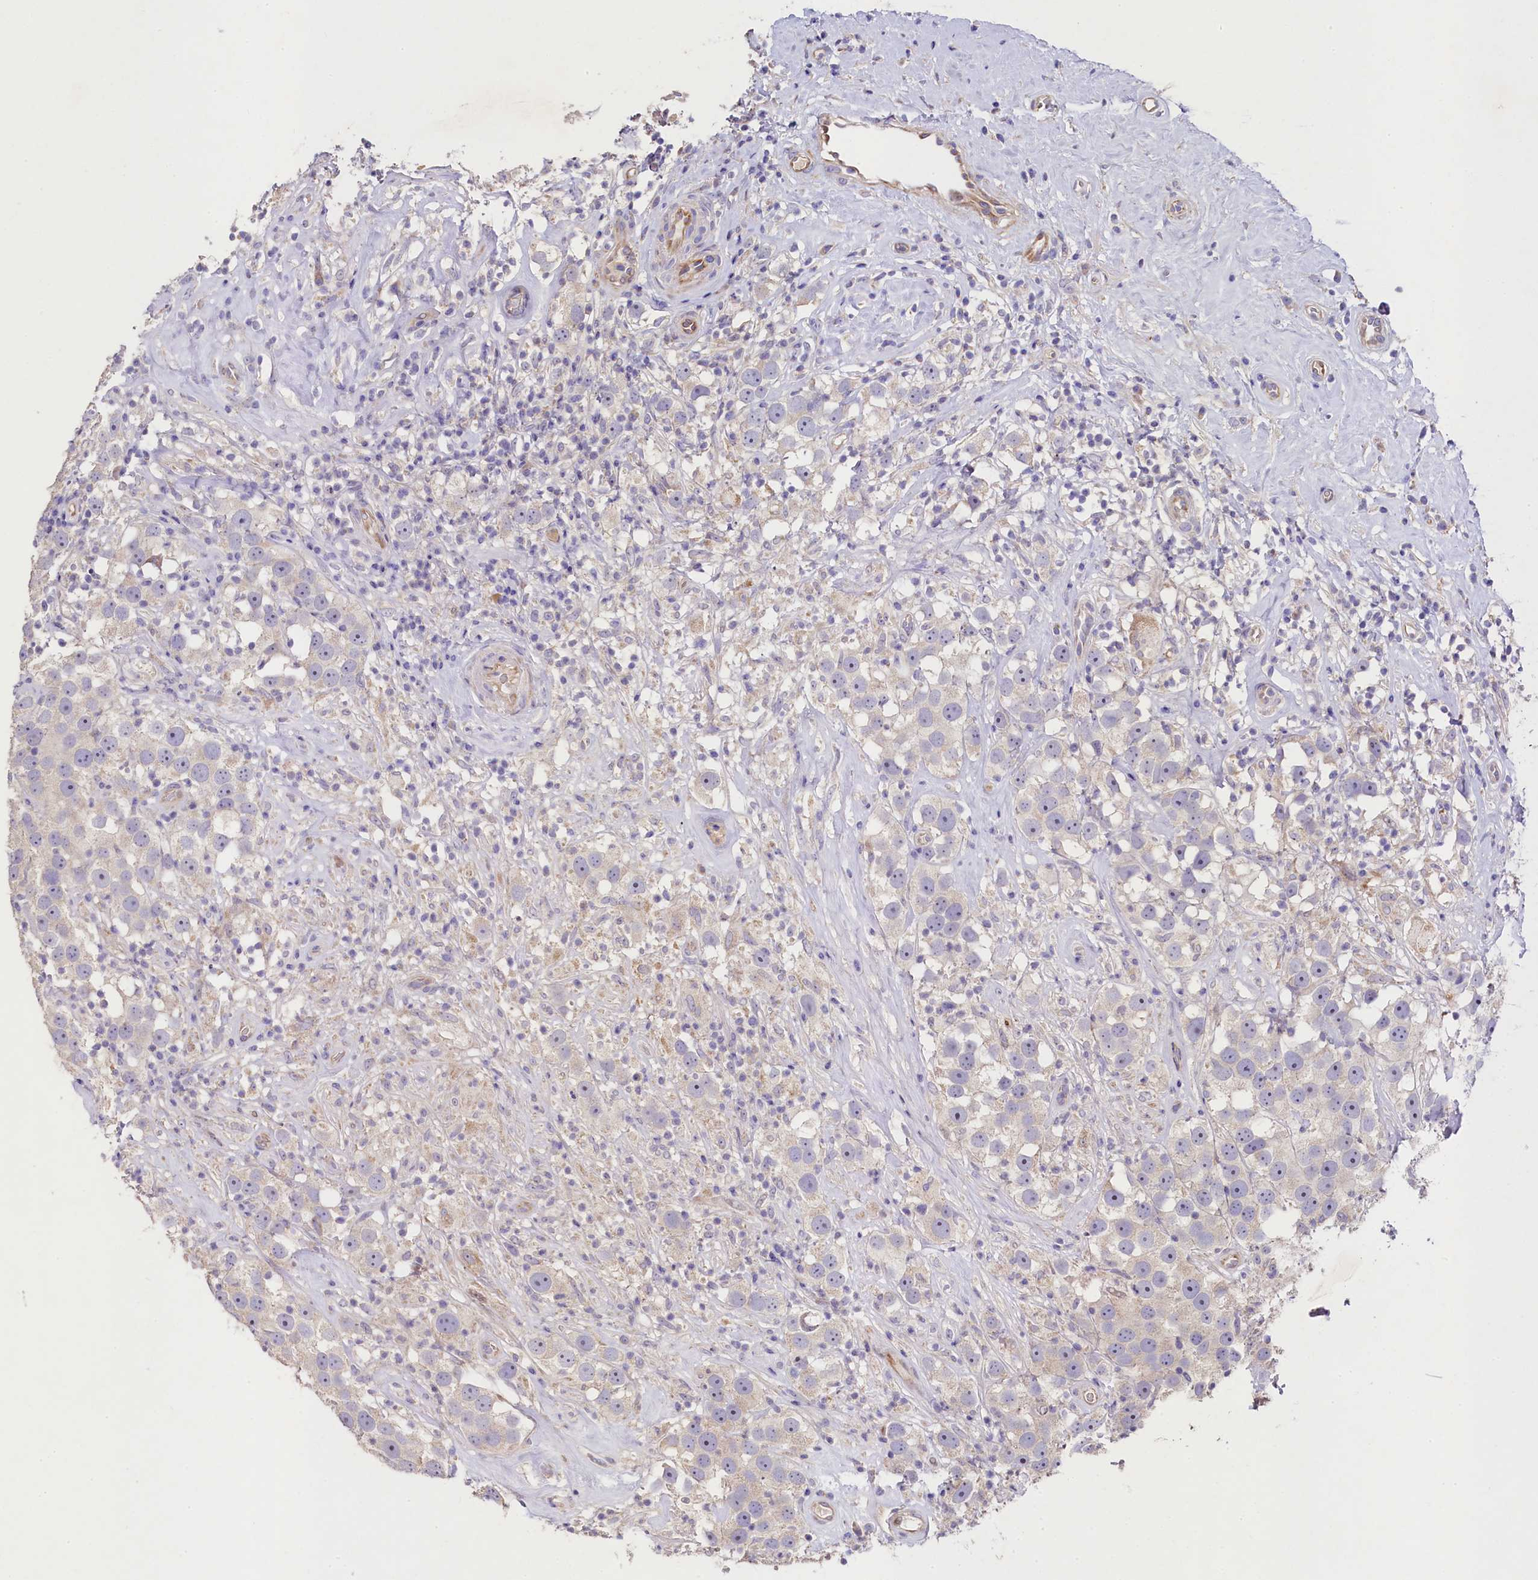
{"staining": {"intensity": "negative", "quantity": "none", "location": "none"}, "tissue": "testis cancer", "cell_type": "Tumor cells", "image_type": "cancer", "snomed": [{"axis": "morphology", "description": "Seminoma, NOS"}, {"axis": "topography", "description": "Testis"}], "caption": "Tumor cells are negative for protein expression in human testis cancer (seminoma).", "gene": "FXYD6", "patient": {"sex": "male", "age": 49}}